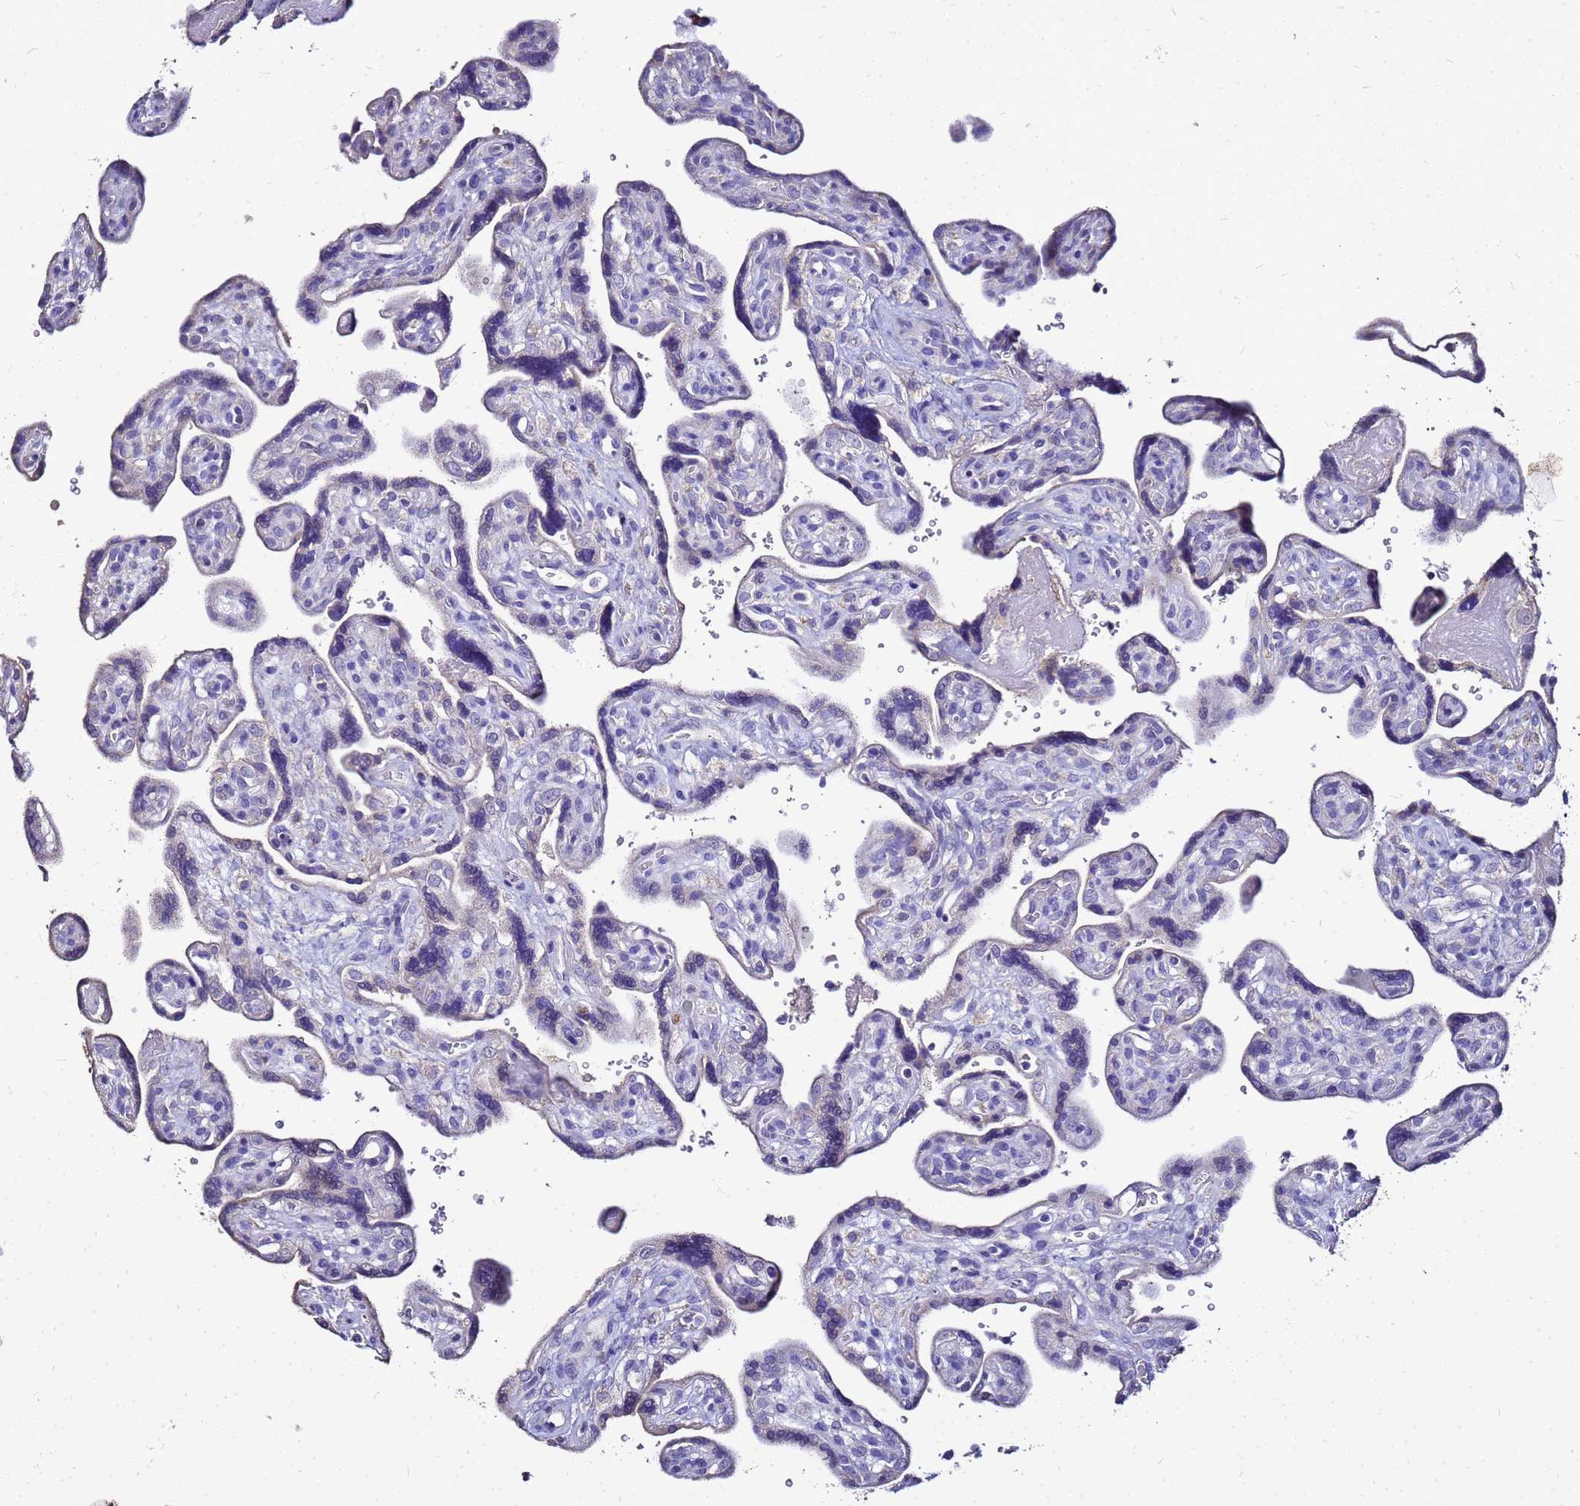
{"staining": {"intensity": "negative", "quantity": "none", "location": "none"}, "tissue": "placenta", "cell_type": "Trophoblastic cells", "image_type": "normal", "snomed": [{"axis": "morphology", "description": "Normal tissue, NOS"}, {"axis": "topography", "description": "Placenta"}], "caption": "Immunohistochemistry photomicrograph of unremarkable placenta stained for a protein (brown), which shows no positivity in trophoblastic cells.", "gene": "S100A2", "patient": {"sex": "female", "age": 39}}